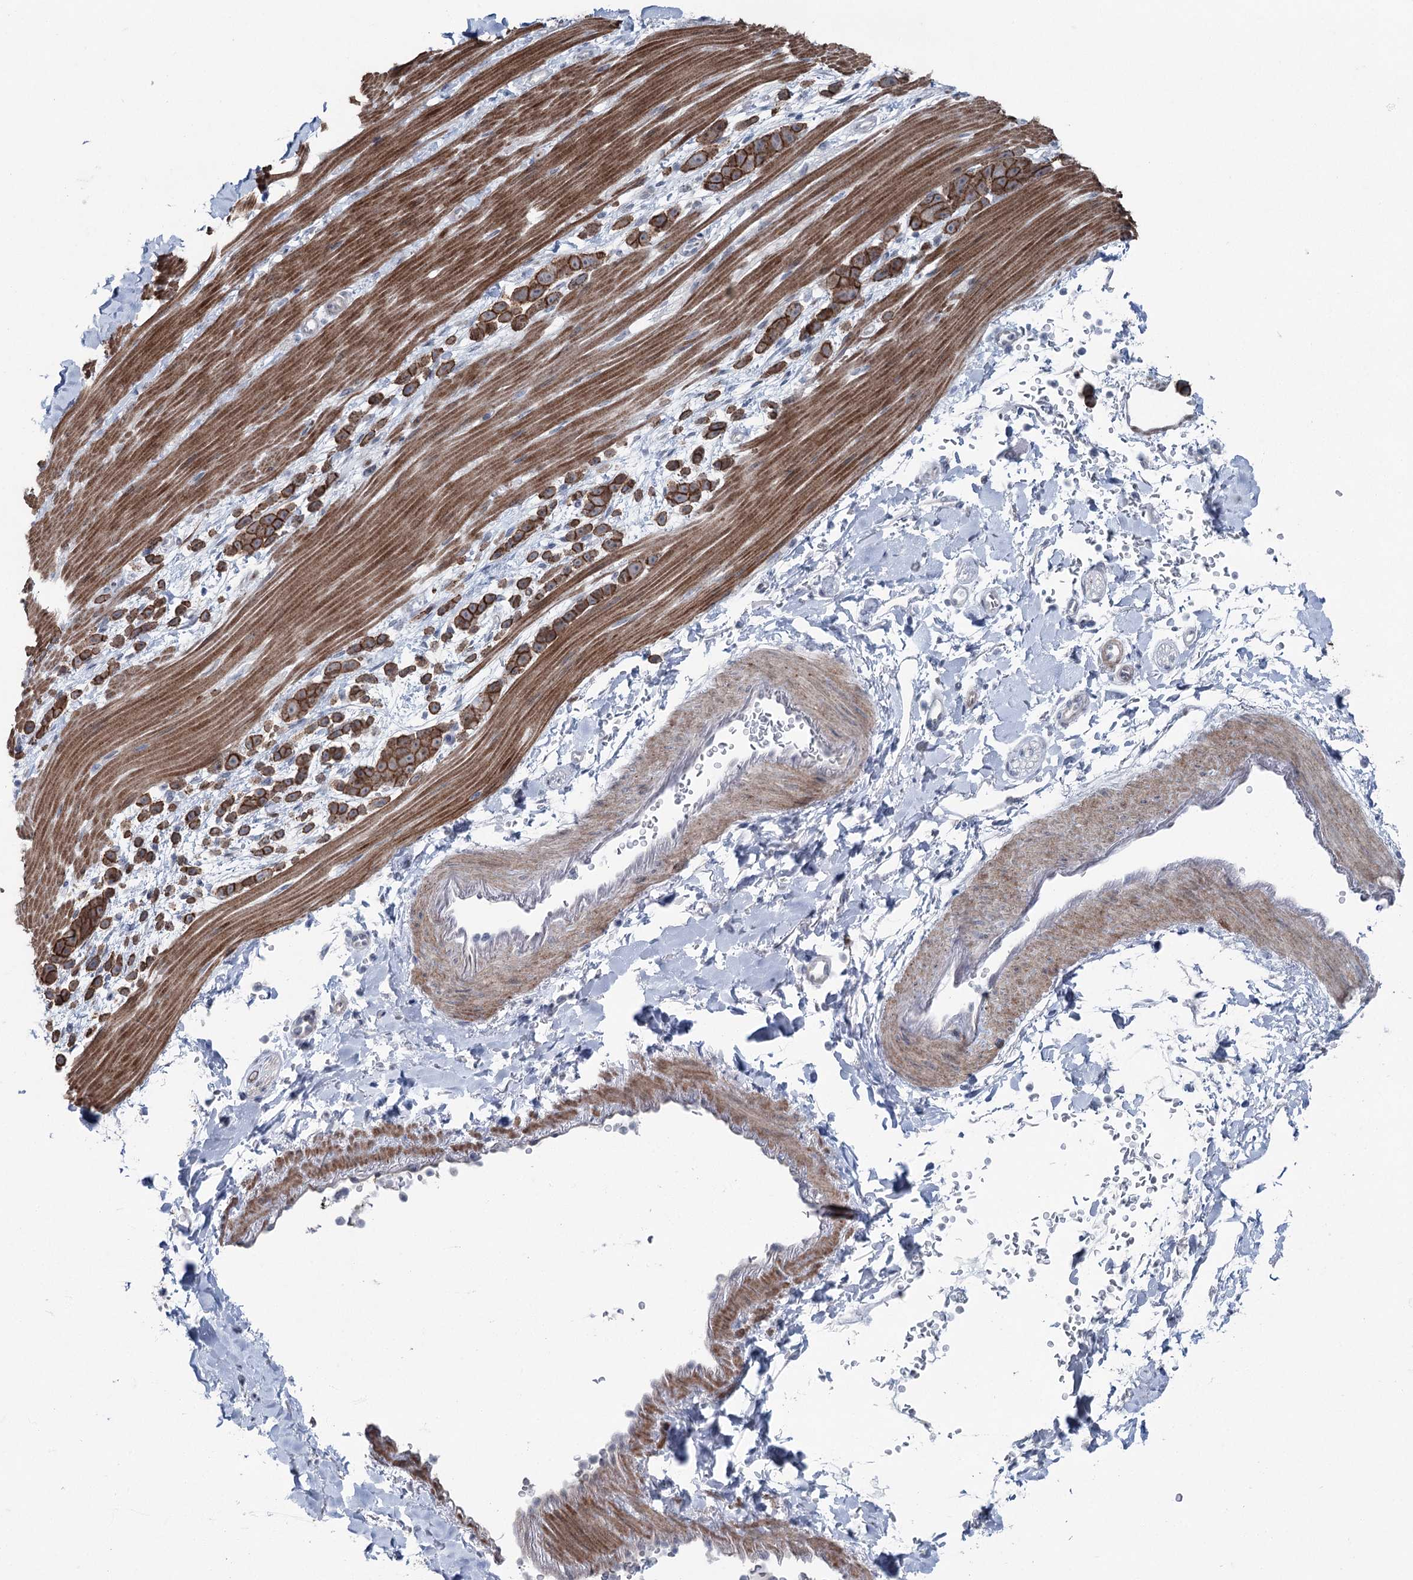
{"staining": {"intensity": "strong", "quantity": ">75%", "location": "cytoplasmic/membranous"}, "tissue": "pancreatic cancer", "cell_type": "Tumor cells", "image_type": "cancer", "snomed": [{"axis": "morphology", "description": "Normal tissue, NOS"}, {"axis": "morphology", "description": "Adenocarcinoma, NOS"}, {"axis": "topography", "description": "Pancreas"}], "caption": "Immunohistochemistry micrograph of neoplastic tissue: pancreatic cancer stained using immunohistochemistry shows high levels of strong protein expression localized specifically in the cytoplasmic/membranous of tumor cells, appearing as a cytoplasmic/membranous brown color.", "gene": "FAM120B", "patient": {"sex": "female", "age": 64}}